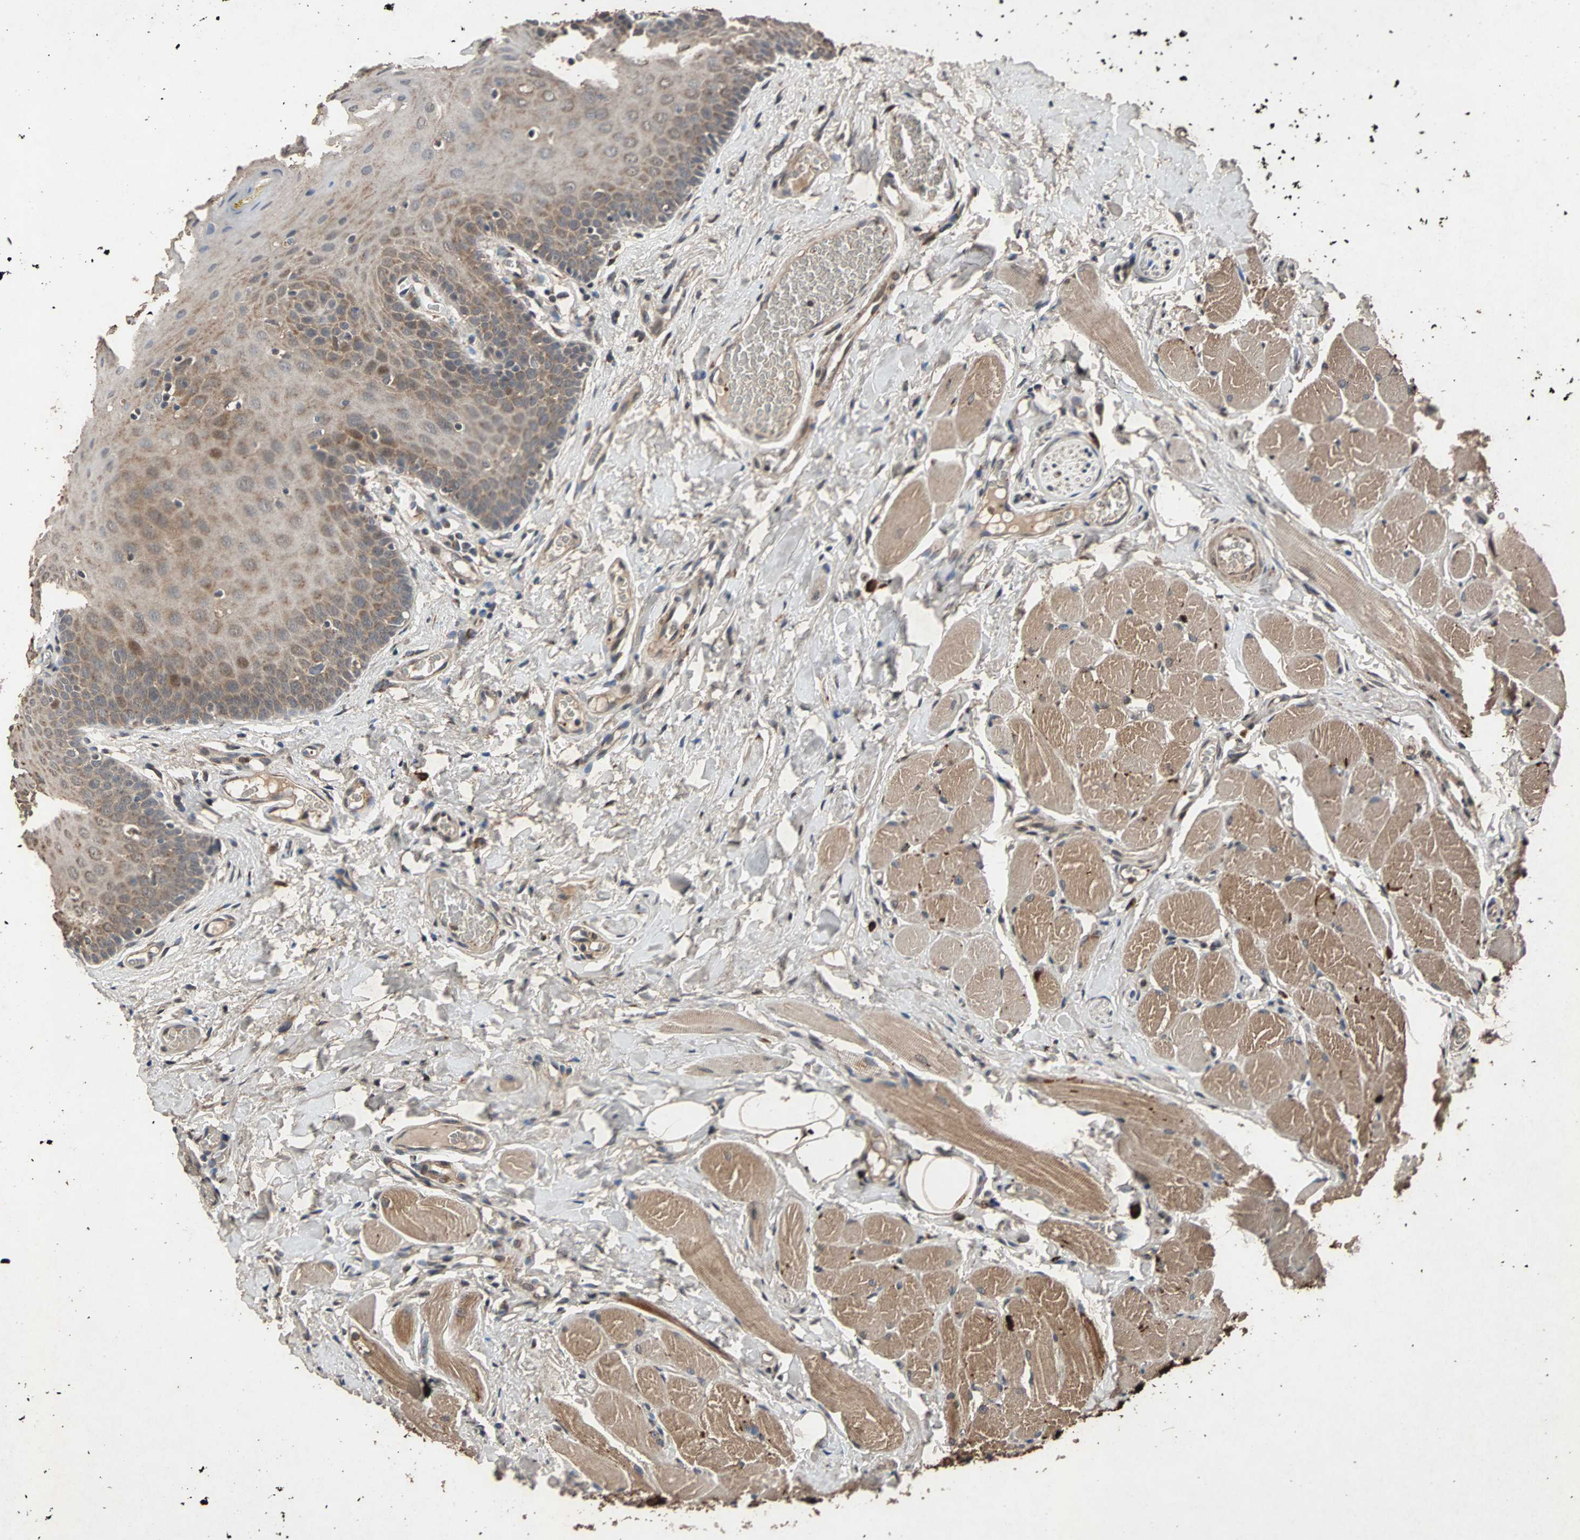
{"staining": {"intensity": "moderate", "quantity": ">75%", "location": "cytoplasmic/membranous"}, "tissue": "oral mucosa", "cell_type": "Squamous epithelial cells", "image_type": "normal", "snomed": [{"axis": "morphology", "description": "Normal tissue, NOS"}, {"axis": "topography", "description": "Oral tissue"}], "caption": "Immunohistochemical staining of unremarkable human oral mucosa displays medium levels of moderate cytoplasmic/membranous positivity in about >75% of squamous epithelial cells.", "gene": "USP31", "patient": {"sex": "male", "age": 54}}